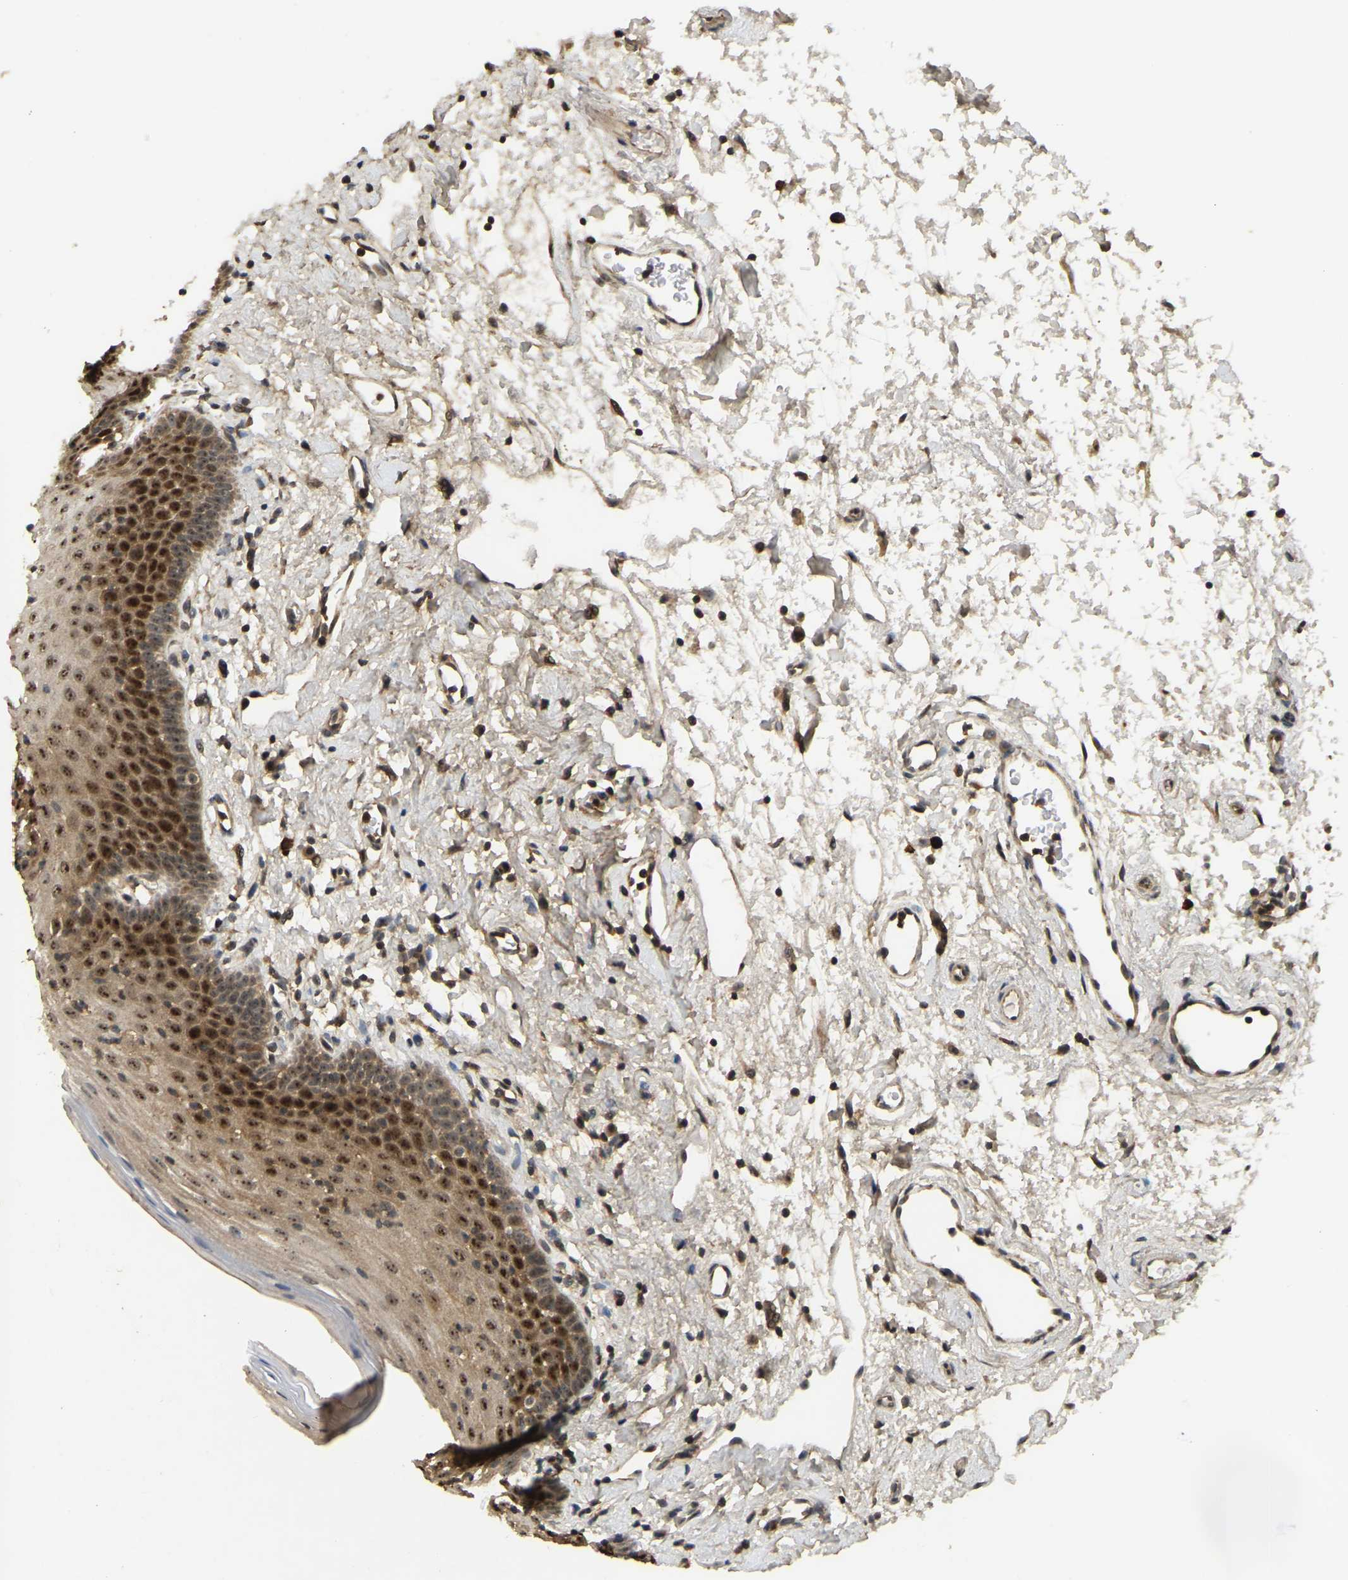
{"staining": {"intensity": "strong", "quantity": "25%-75%", "location": "nuclear"}, "tissue": "oral mucosa", "cell_type": "Squamous epithelial cells", "image_type": "normal", "snomed": [{"axis": "morphology", "description": "Normal tissue, NOS"}, {"axis": "topography", "description": "Oral tissue"}], "caption": "A high amount of strong nuclear positivity is appreciated in approximately 25%-75% of squamous epithelial cells in unremarkable oral mucosa.", "gene": "BRF2", "patient": {"sex": "male", "age": 66}}